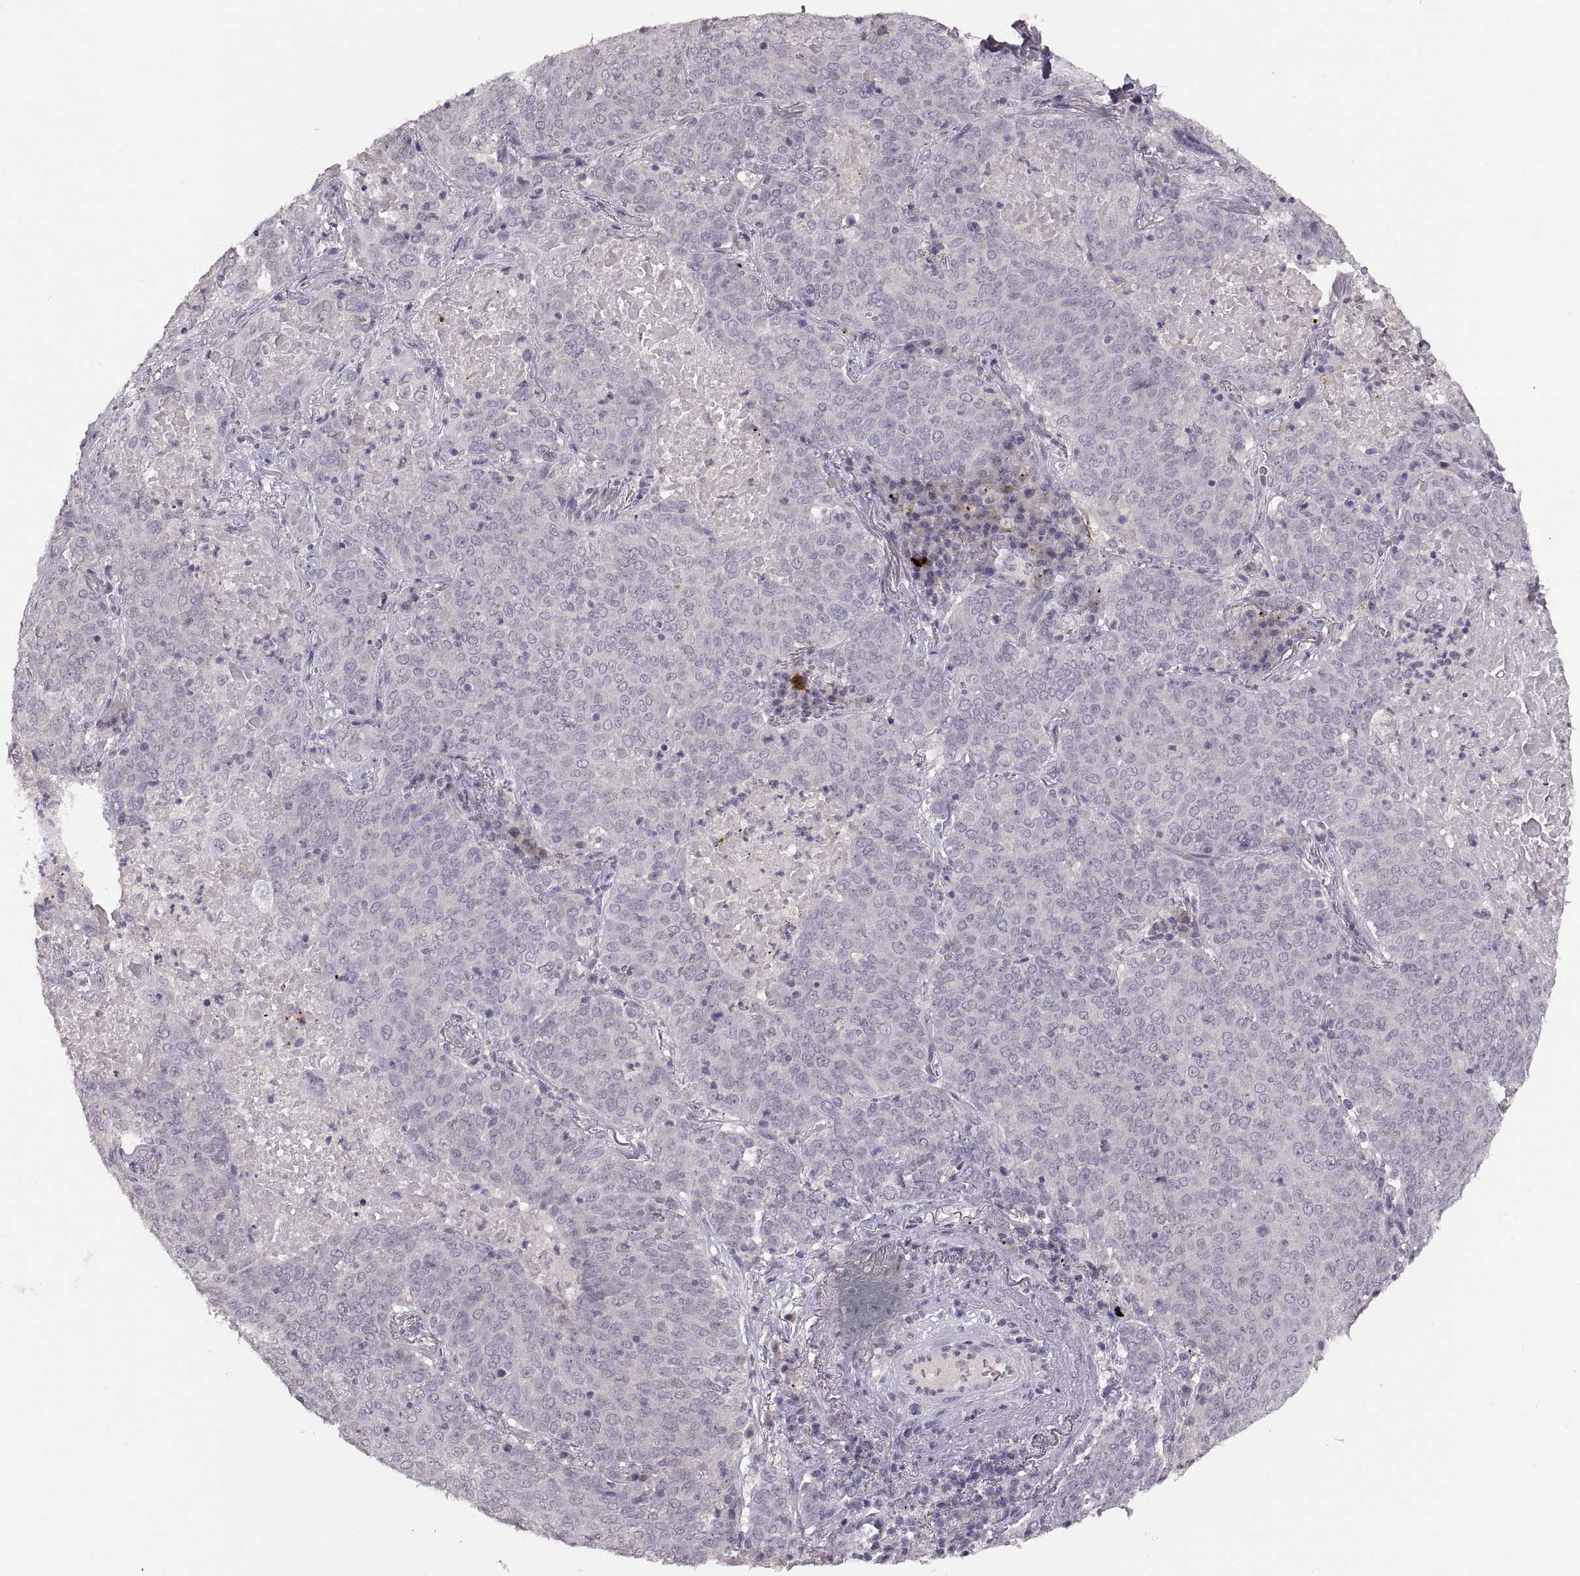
{"staining": {"intensity": "negative", "quantity": "none", "location": "none"}, "tissue": "lung cancer", "cell_type": "Tumor cells", "image_type": "cancer", "snomed": [{"axis": "morphology", "description": "Squamous cell carcinoma, NOS"}, {"axis": "topography", "description": "Lung"}], "caption": "An immunohistochemistry (IHC) image of lung cancer is shown. There is no staining in tumor cells of lung cancer.", "gene": "CDH2", "patient": {"sex": "male", "age": 82}}